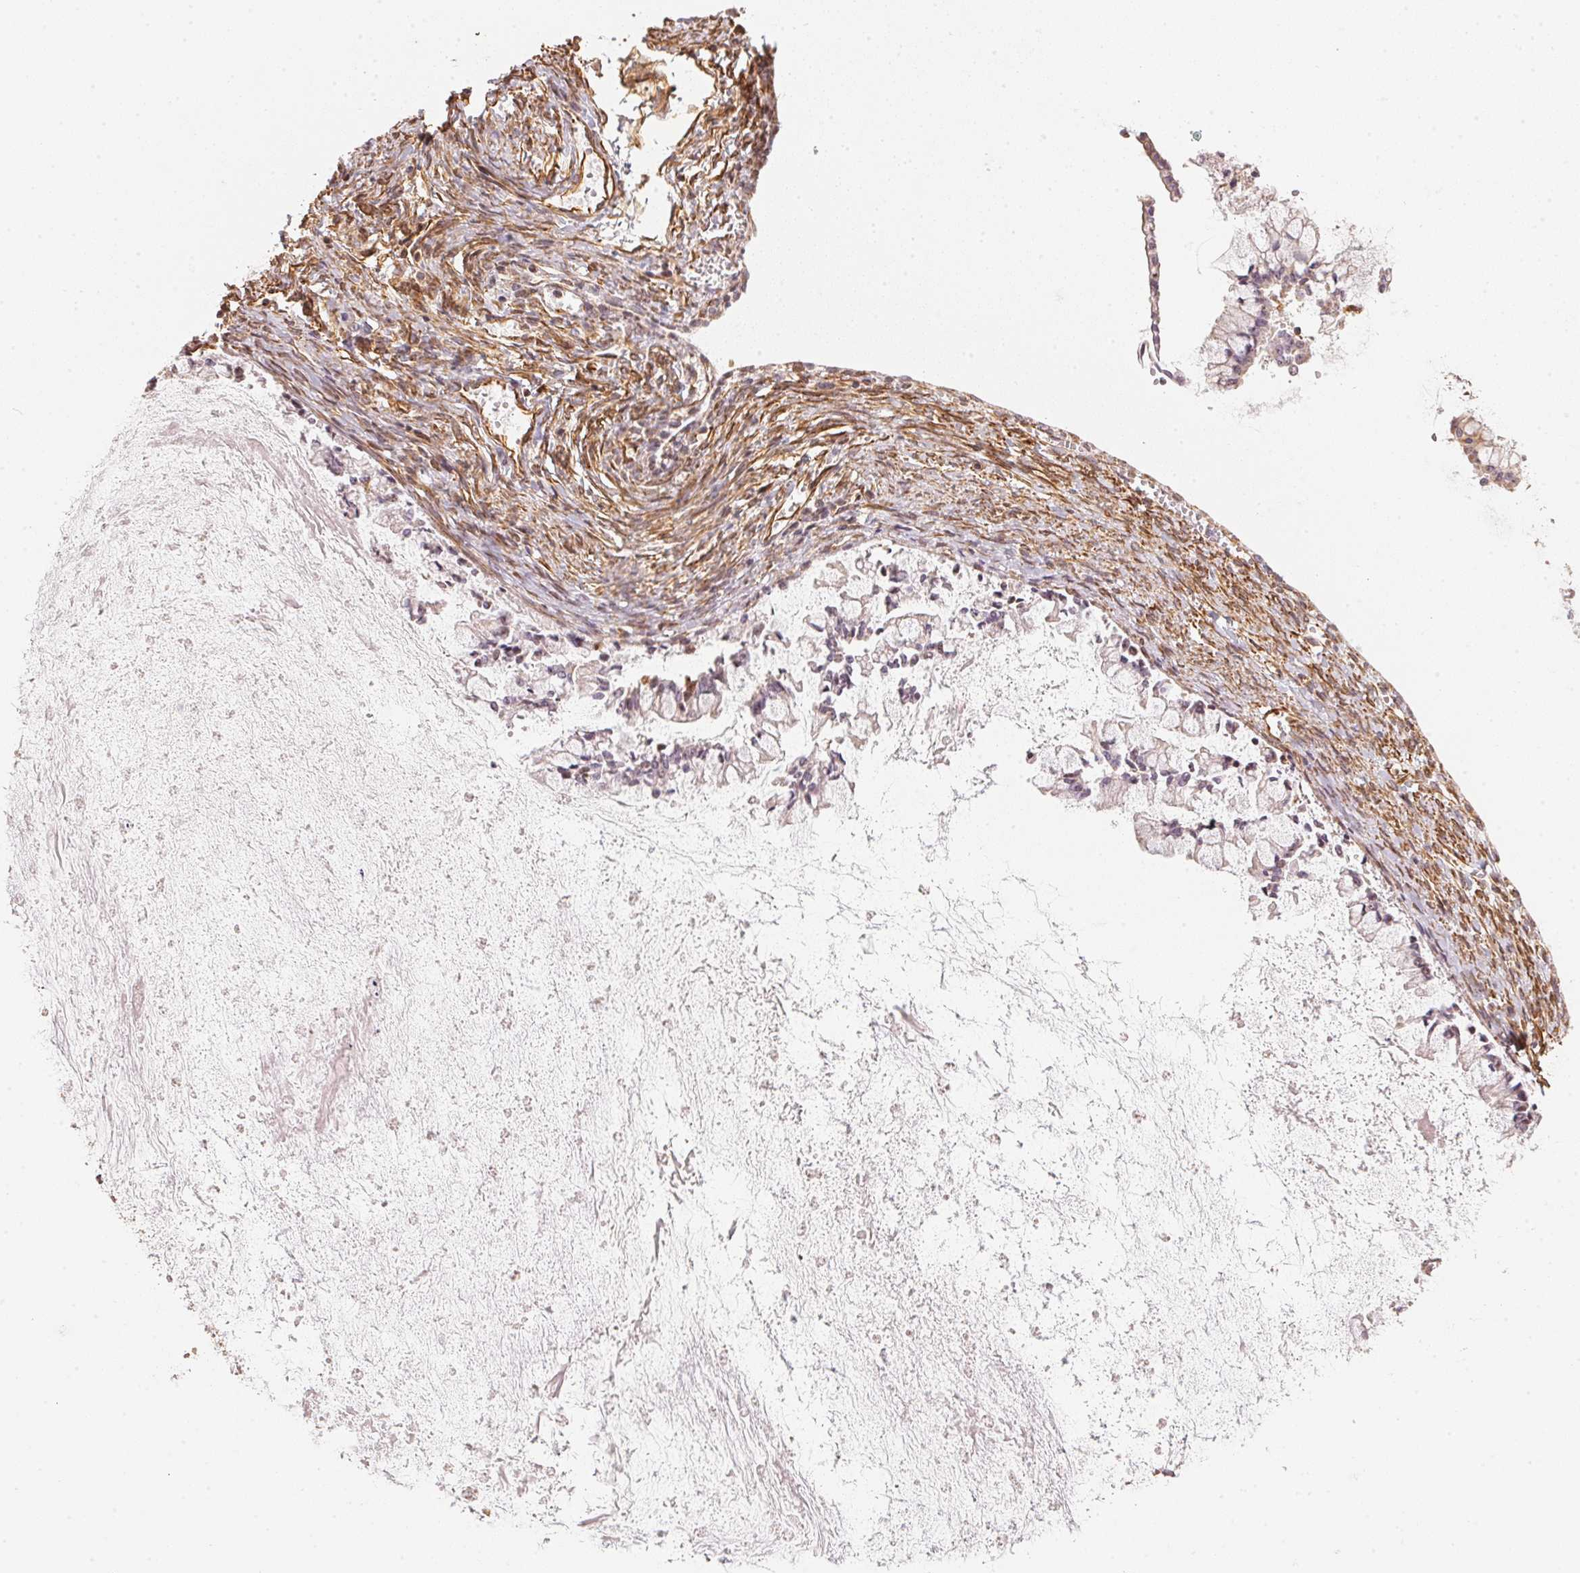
{"staining": {"intensity": "negative", "quantity": "none", "location": "none"}, "tissue": "ovarian cancer", "cell_type": "Tumor cells", "image_type": "cancer", "snomed": [{"axis": "morphology", "description": "Cystadenocarcinoma, mucinous, NOS"}, {"axis": "topography", "description": "Ovary"}], "caption": "This micrograph is of ovarian cancer (mucinous cystadenocarcinoma) stained with IHC to label a protein in brown with the nuclei are counter-stained blue. There is no positivity in tumor cells. (Brightfield microscopy of DAB immunohistochemistry at high magnification).", "gene": "FOXR2", "patient": {"sex": "female", "age": 67}}